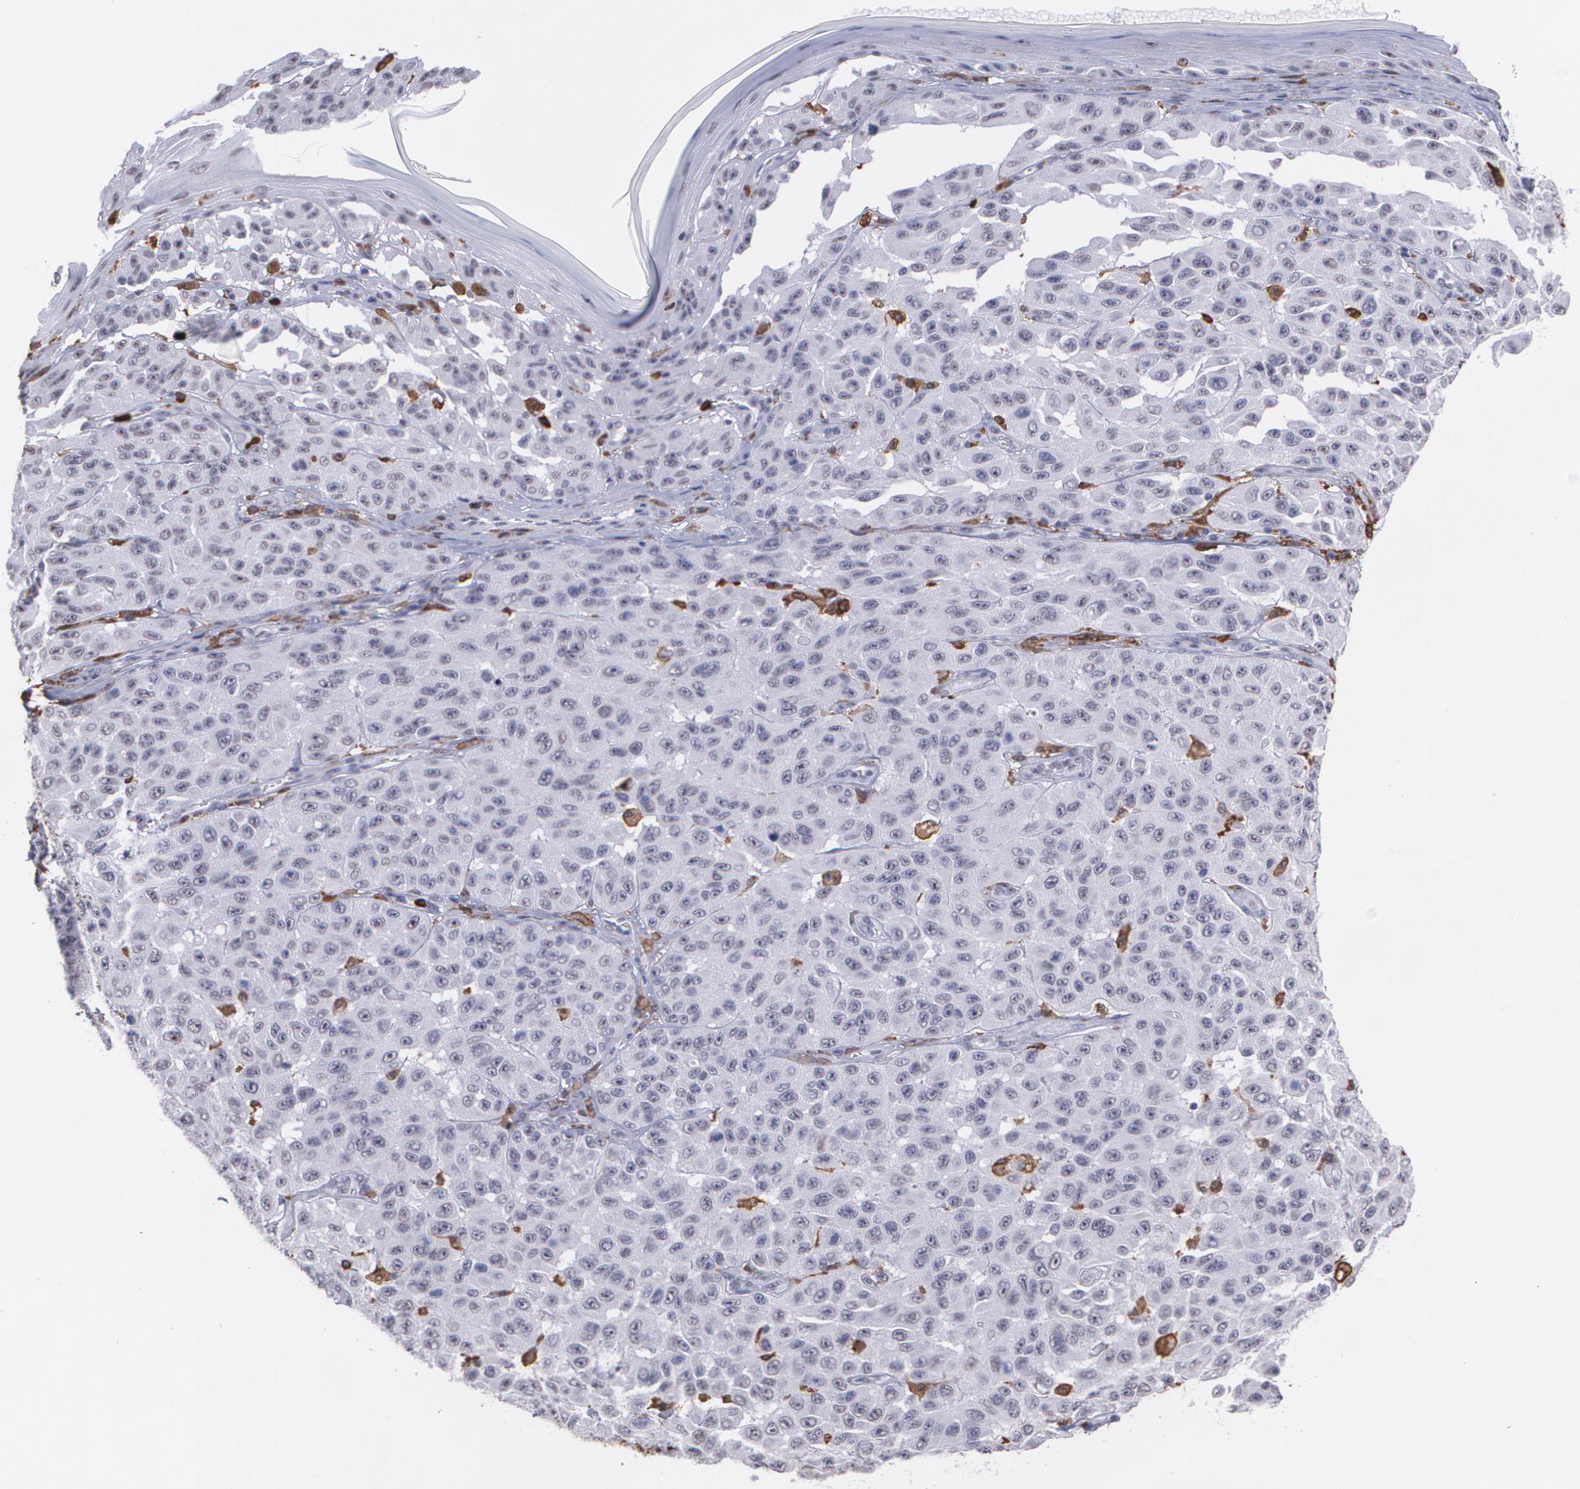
{"staining": {"intensity": "negative", "quantity": "none", "location": "none"}, "tissue": "melanoma", "cell_type": "Tumor cells", "image_type": "cancer", "snomed": [{"axis": "morphology", "description": "Malignant melanoma, NOS"}, {"axis": "topography", "description": "Skin"}], "caption": "Tumor cells show no significant staining in melanoma.", "gene": "NCF2", "patient": {"sex": "male", "age": 30}}